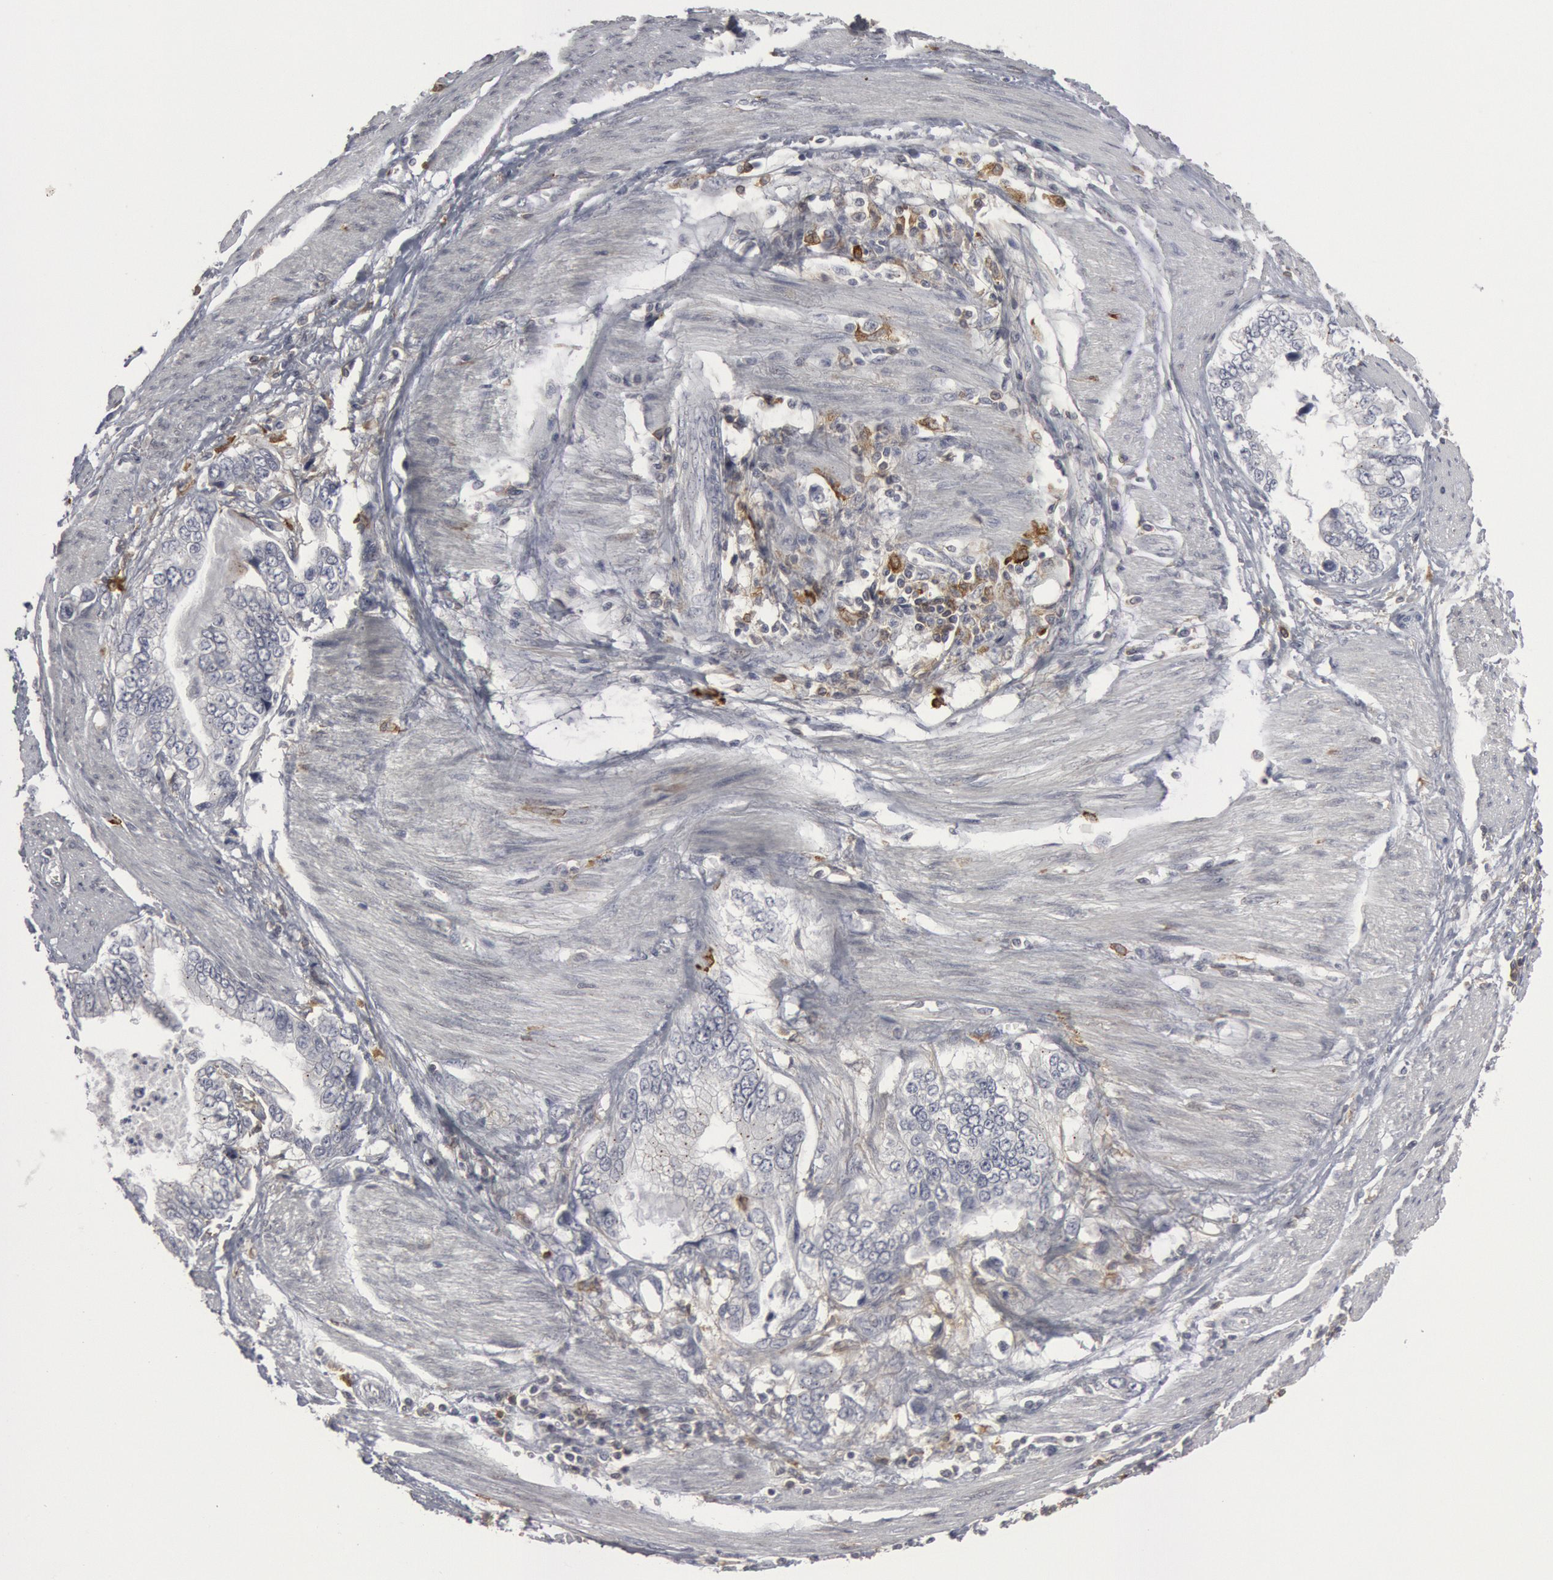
{"staining": {"intensity": "negative", "quantity": "none", "location": "none"}, "tissue": "stomach cancer", "cell_type": "Tumor cells", "image_type": "cancer", "snomed": [{"axis": "morphology", "description": "Adenocarcinoma, NOS"}, {"axis": "topography", "description": "Pancreas"}, {"axis": "topography", "description": "Stomach, upper"}], "caption": "Immunohistochemical staining of stomach cancer exhibits no significant staining in tumor cells.", "gene": "C1QC", "patient": {"sex": "male", "age": 77}}